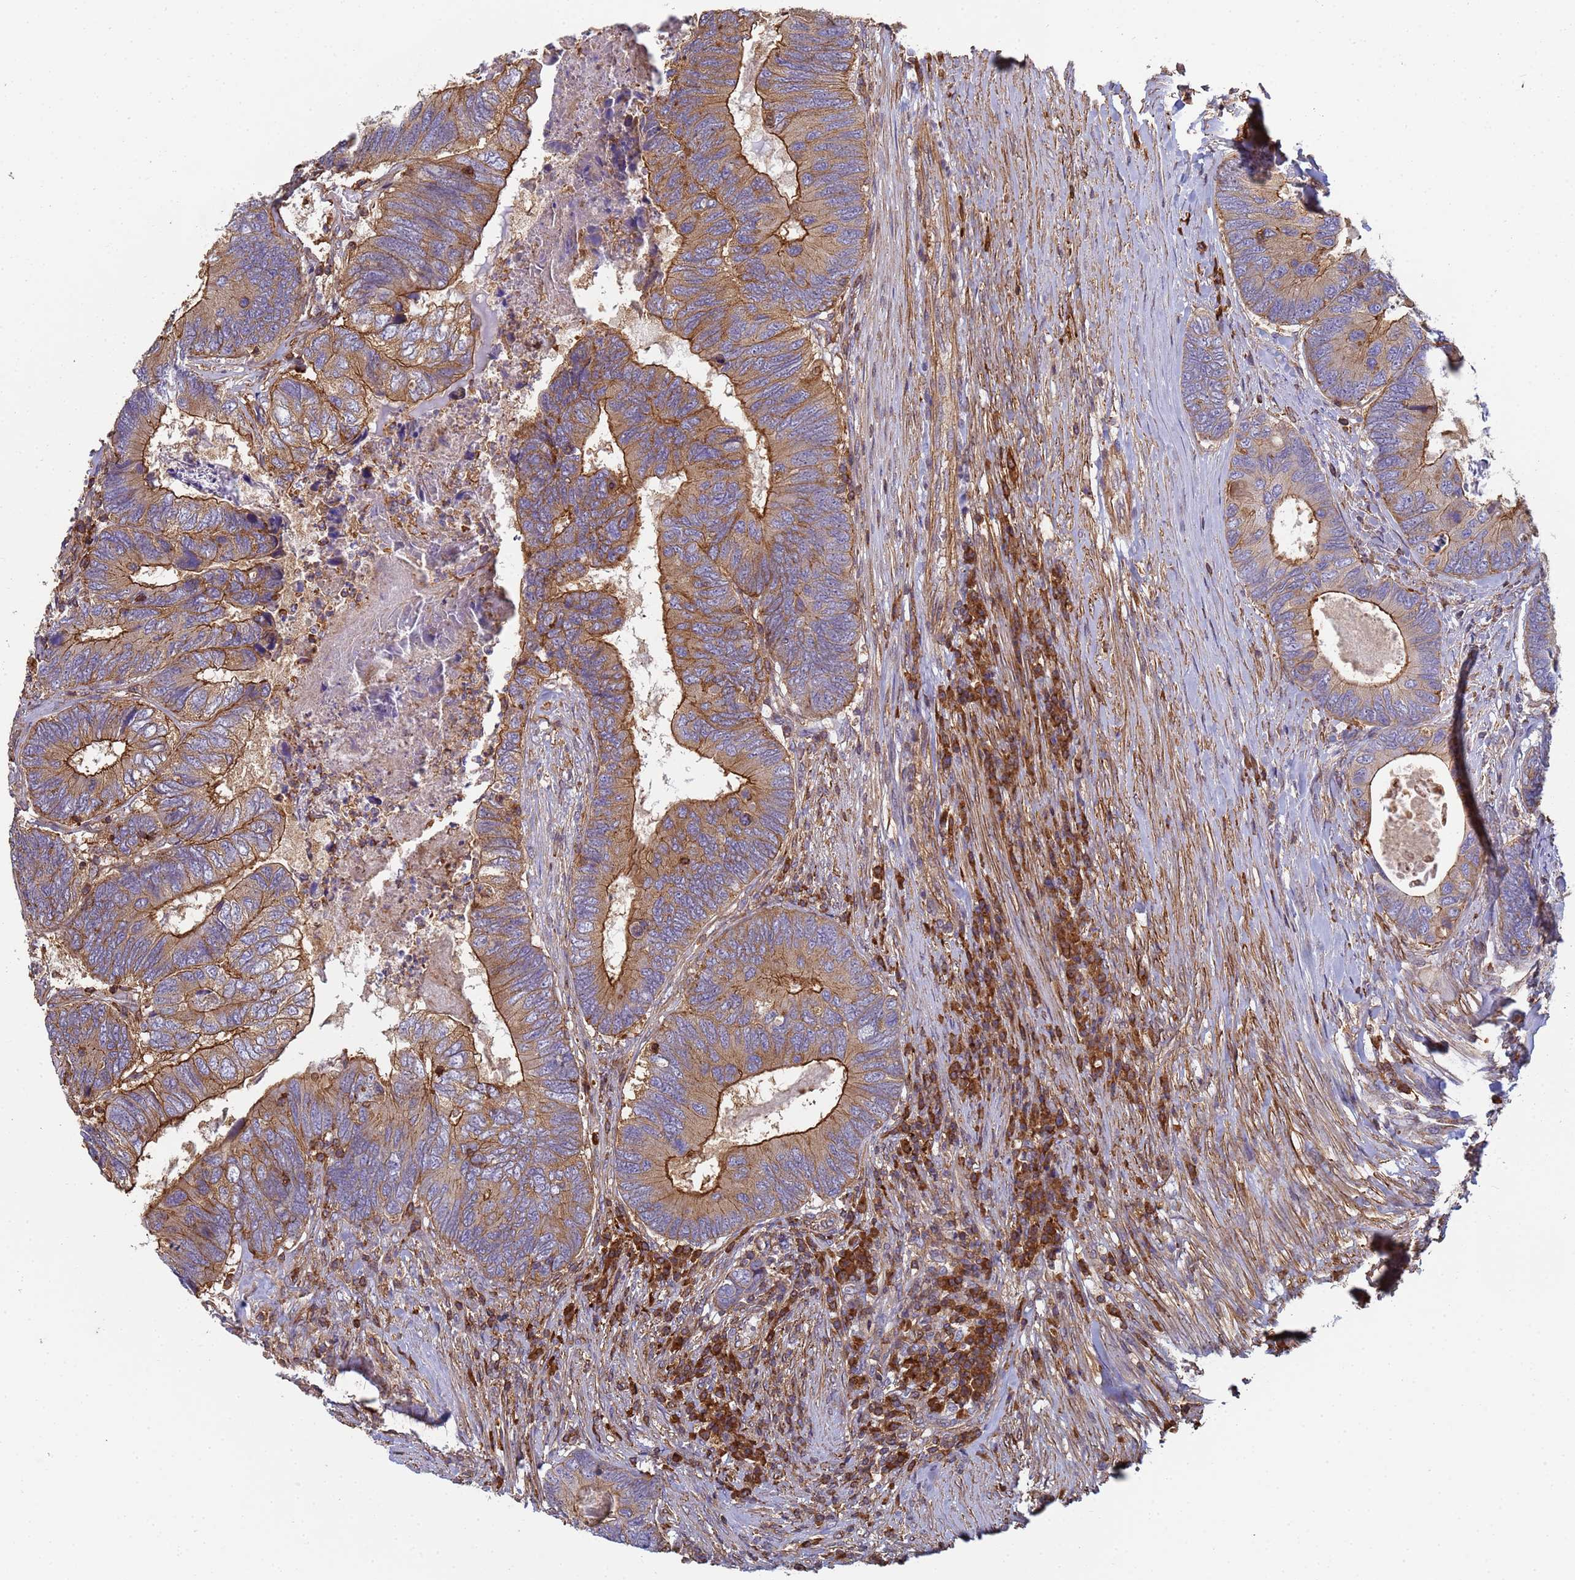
{"staining": {"intensity": "strong", "quantity": "25%-75%", "location": "cytoplasmic/membranous"}, "tissue": "colorectal cancer", "cell_type": "Tumor cells", "image_type": "cancer", "snomed": [{"axis": "morphology", "description": "Adenocarcinoma, NOS"}, {"axis": "topography", "description": "Colon"}], "caption": "Protein staining of colorectal adenocarcinoma tissue displays strong cytoplasmic/membranous expression in about 25%-75% of tumor cells.", "gene": "ZNG1B", "patient": {"sex": "female", "age": 67}}